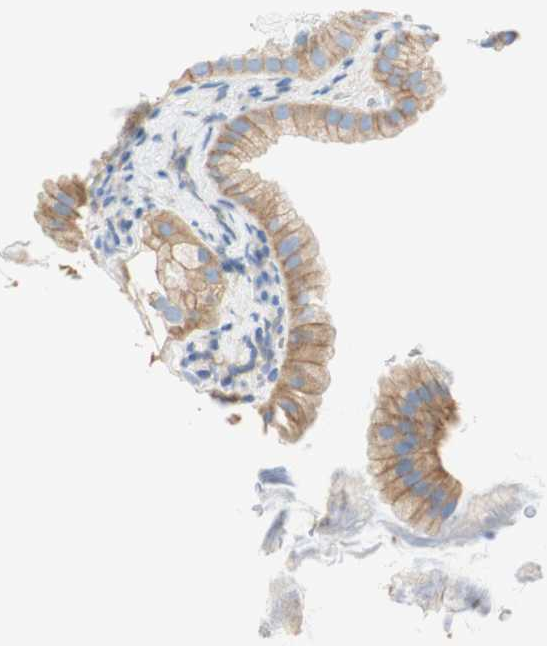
{"staining": {"intensity": "weak", "quantity": ">75%", "location": "cytoplasmic/membranous"}, "tissue": "gallbladder", "cell_type": "Glandular cells", "image_type": "normal", "snomed": [{"axis": "morphology", "description": "Normal tissue, NOS"}, {"axis": "topography", "description": "Gallbladder"}], "caption": "A micrograph of gallbladder stained for a protein exhibits weak cytoplasmic/membranous brown staining in glandular cells. (DAB (3,3'-diaminobenzidine) = brown stain, brightfield microscopy at high magnification).", "gene": "ATP2B1", "patient": {"sex": "female", "age": 64}}